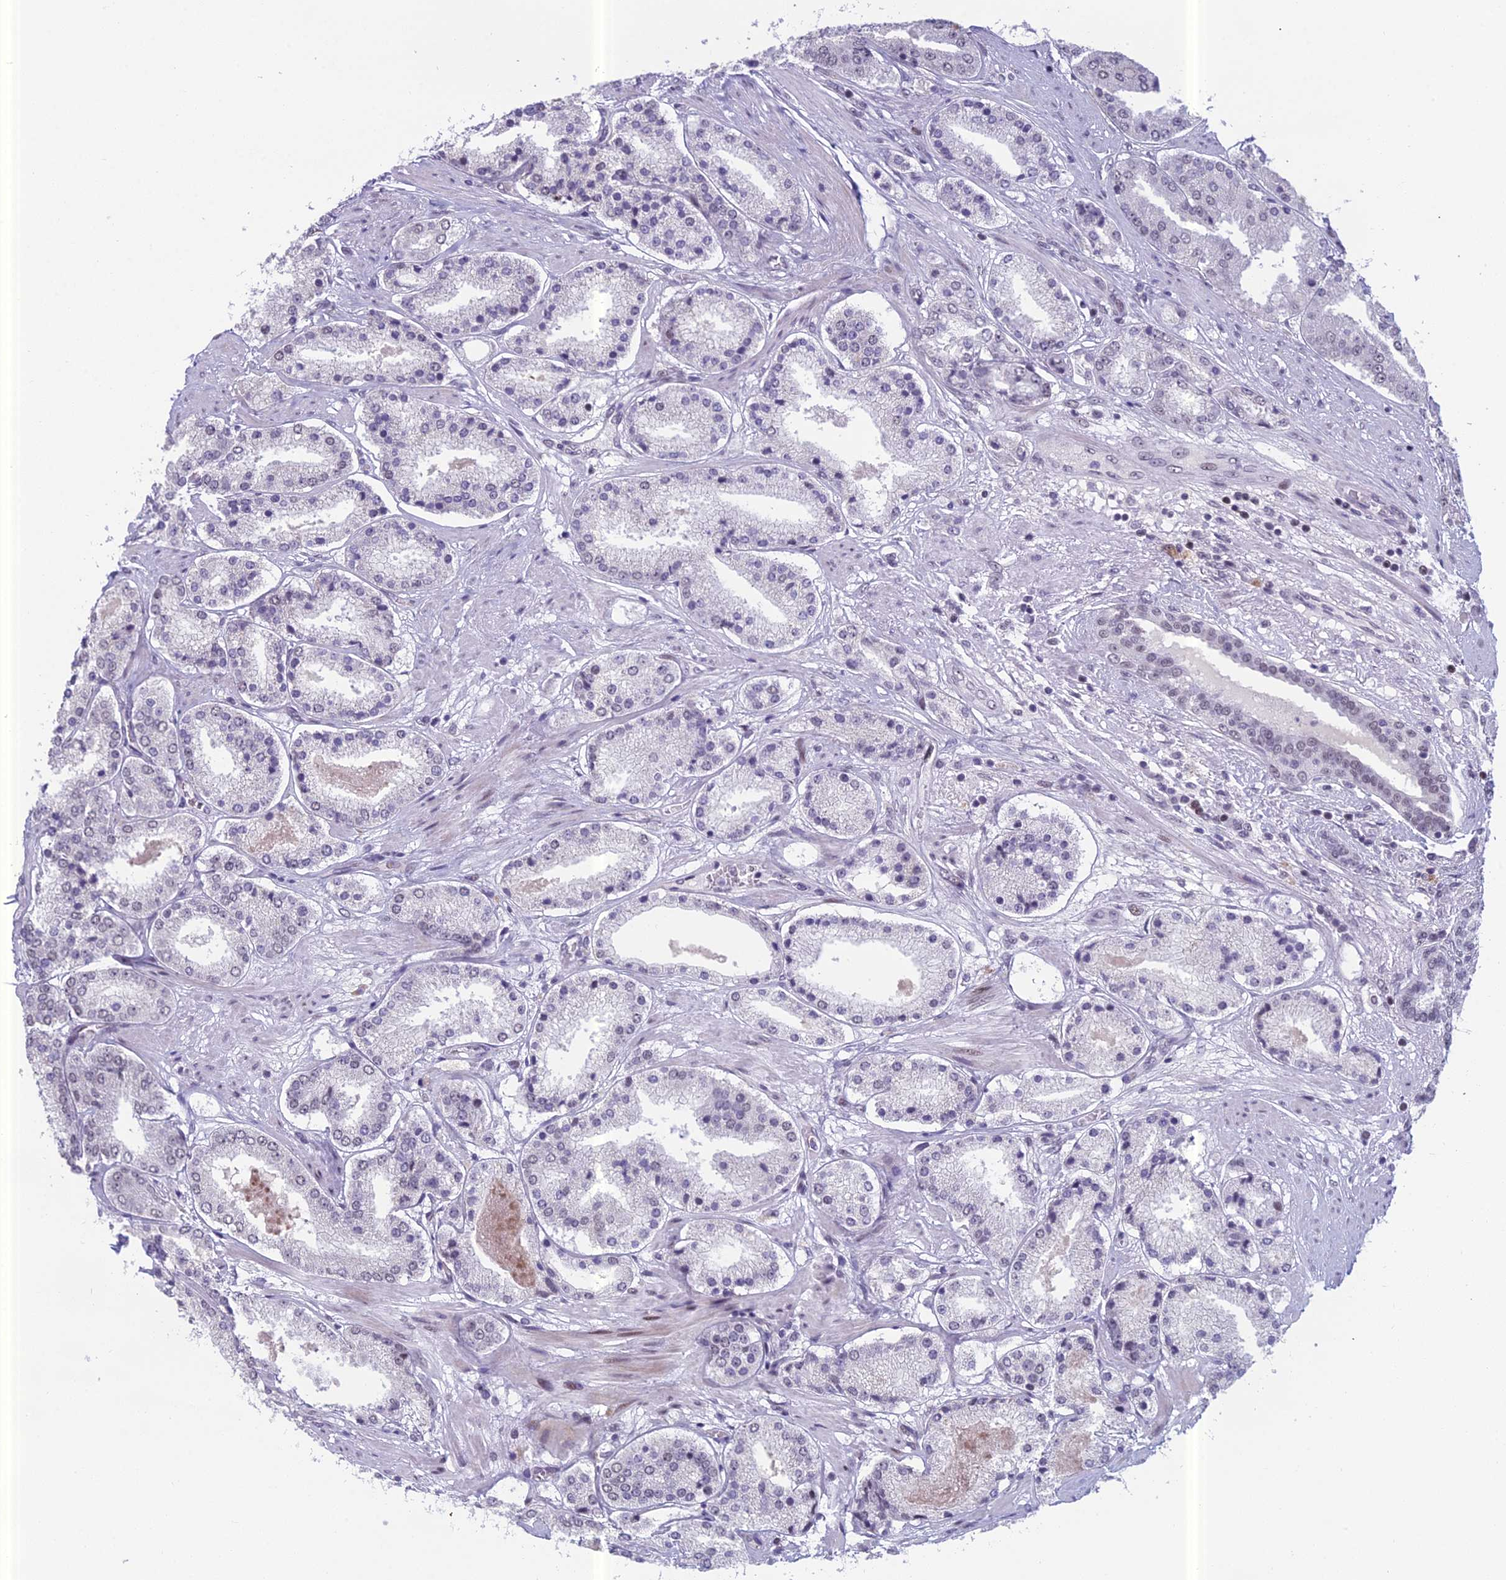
{"staining": {"intensity": "negative", "quantity": "none", "location": "none"}, "tissue": "prostate cancer", "cell_type": "Tumor cells", "image_type": "cancer", "snomed": [{"axis": "morphology", "description": "Adenocarcinoma, High grade"}, {"axis": "topography", "description": "Prostate"}], "caption": "Human adenocarcinoma (high-grade) (prostate) stained for a protein using immunohistochemistry (IHC) reveals no expression in tumor cells.", "gene": "RGS17", "patient": {"sex": "male", "age": 63}}